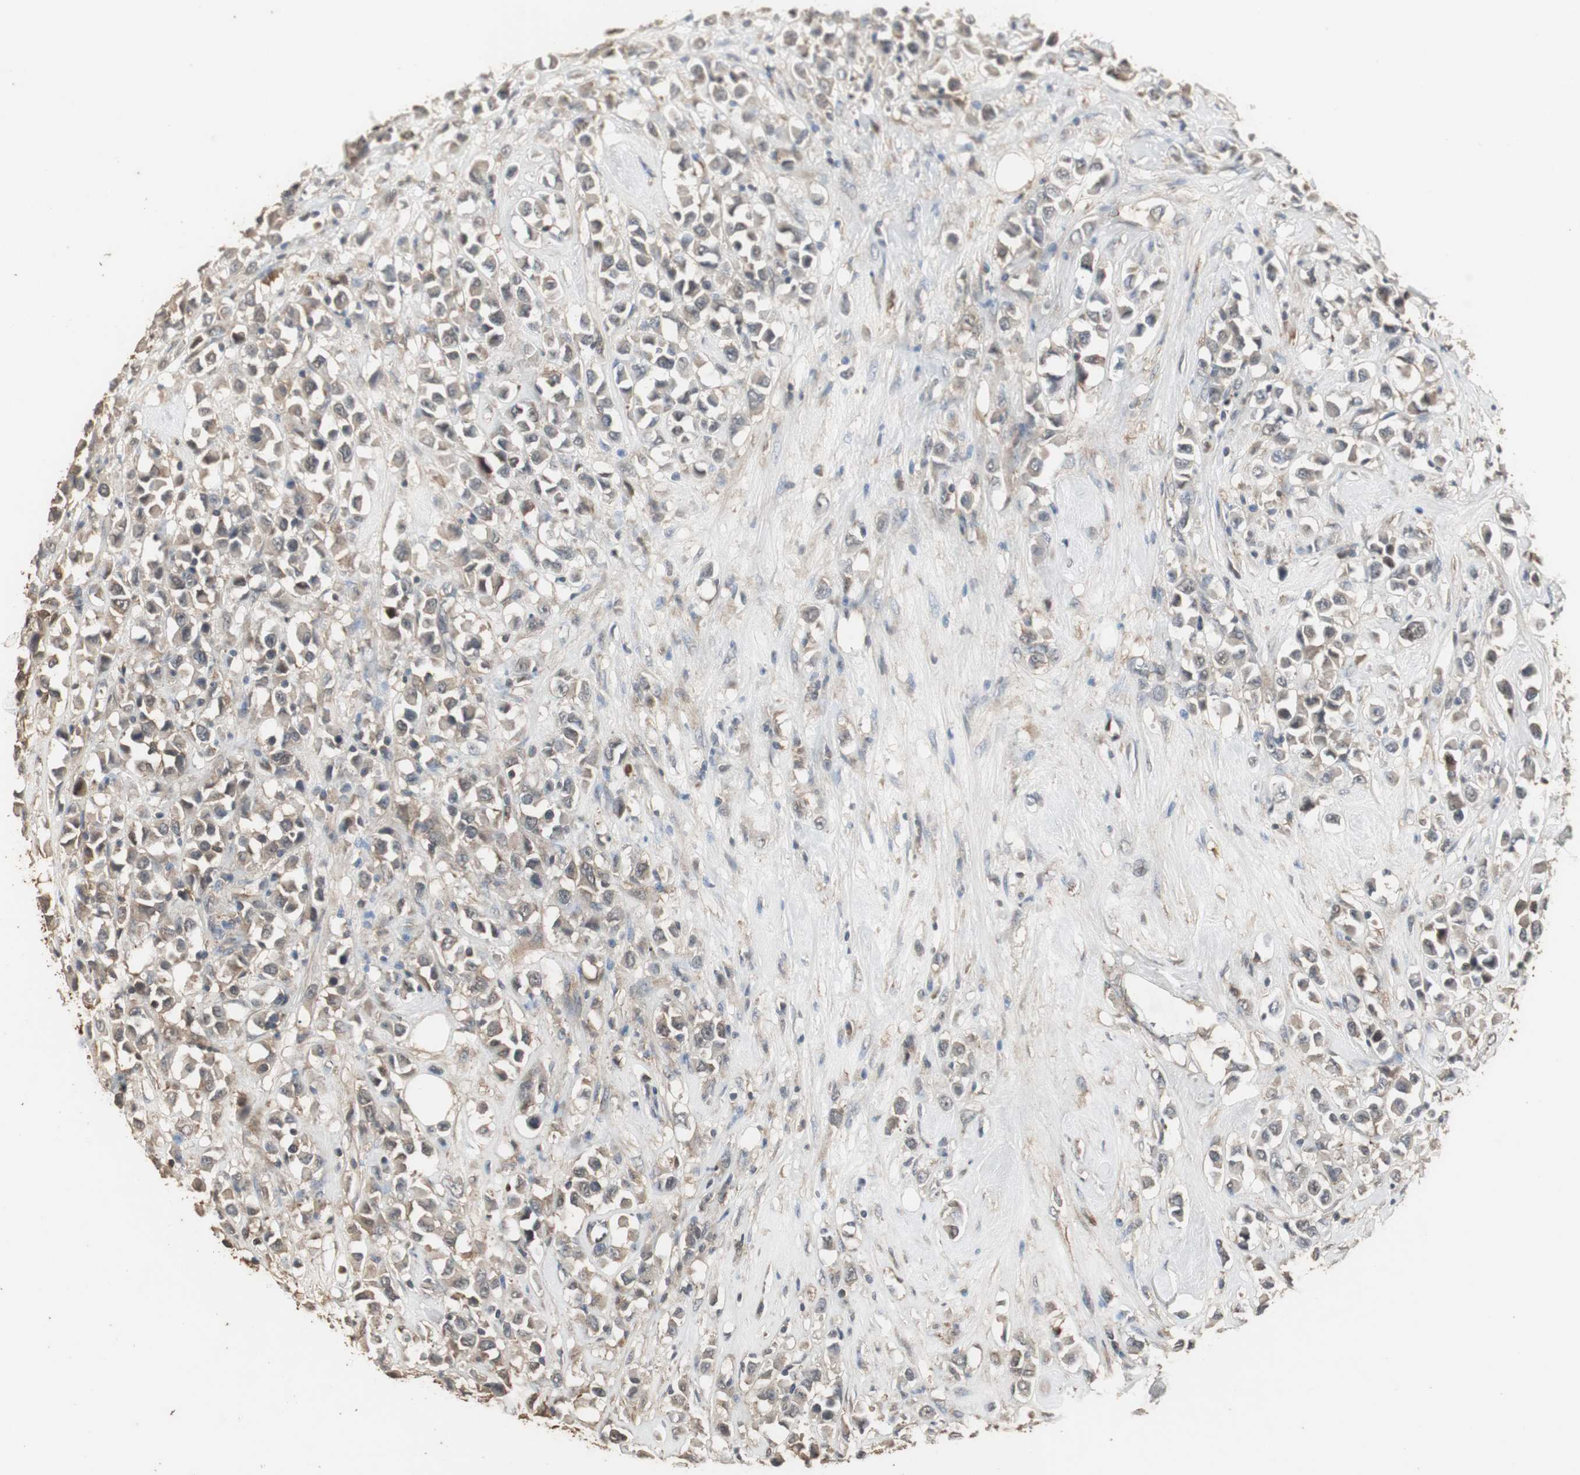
{"staining": {"intensity": "weak", "quantity": ">75%", "location": "cytoplasmic/membranous"}, "tissue": "breast cancer", "cell_type": "Tumor cells", "image_type": "cancer", "snomed": [{"axis": "morphology", "description": "Duct carcinoma"}, {"axis": "topography", "description": "Breast"}], "caption": "Breast invasive ductal carcinoma was stained to show a protein in brown. There is low levels of weak cytoplasmic/membranous expression in about >75% of tumor cells.", "gene": "HPRT1", "patient": {"sex": "female", "age": 61}}